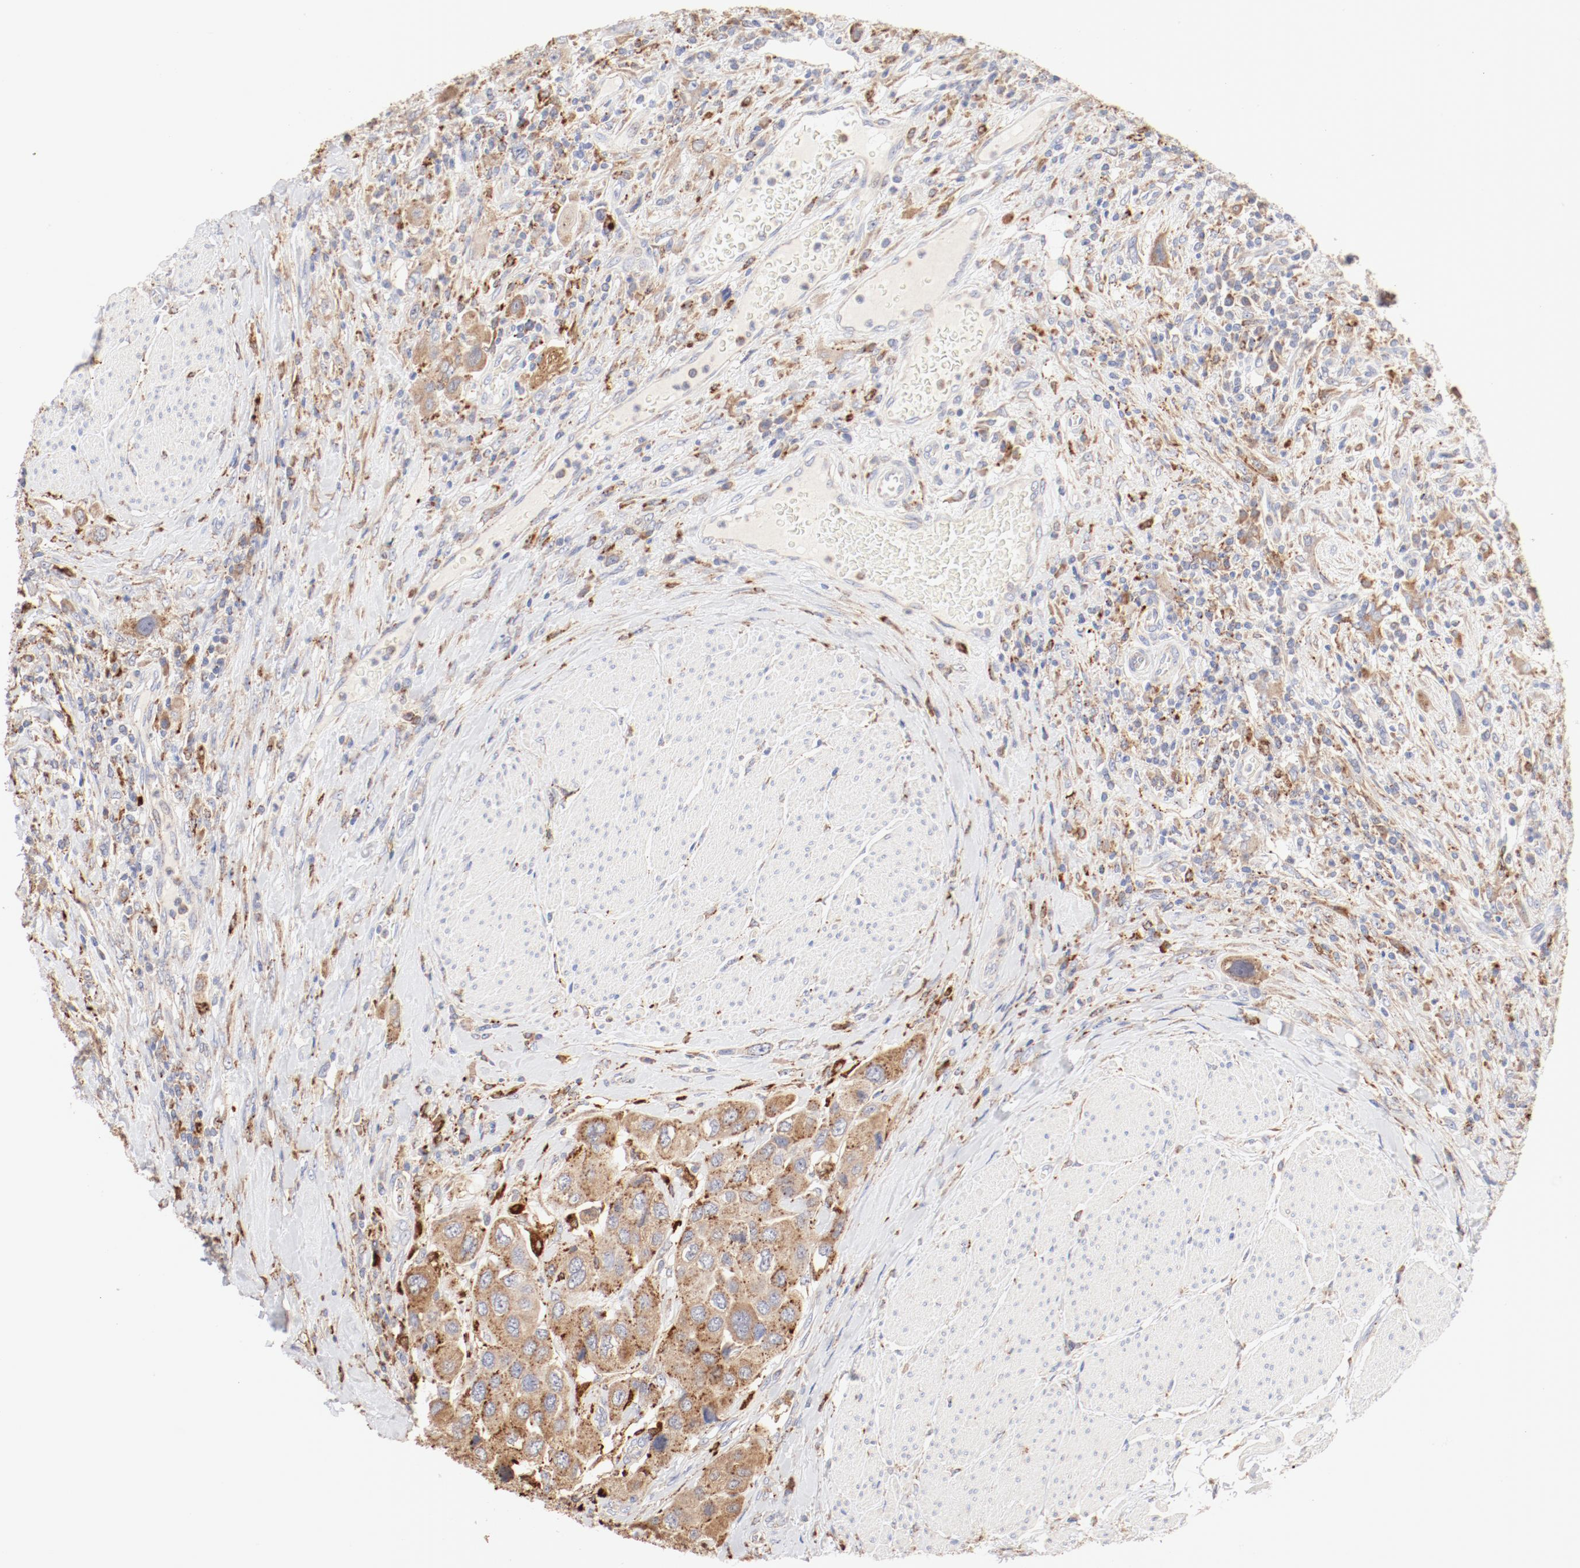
{"staining": {"intensity": "moderate", "quantity": ">75%", "location": "cytoplasmic/membranous"}, "tissue": "urothelial cancer", "cell_type": "Tumor cells", "image_type": "cancer", "snomed": [{"axis": "morphology", "description": "Urothelial carcinoma, High grade"}, {"axis": "topography", "description": "Urinary bladder"}], "caption": "Urothelial cancer stained for a protein (brown) exhibits moderate cytoplasmic/membranous positive staining in about >75% of tumor cells.", "gene": "CTSH", "patient": {"sex": "male", "age": 50}}